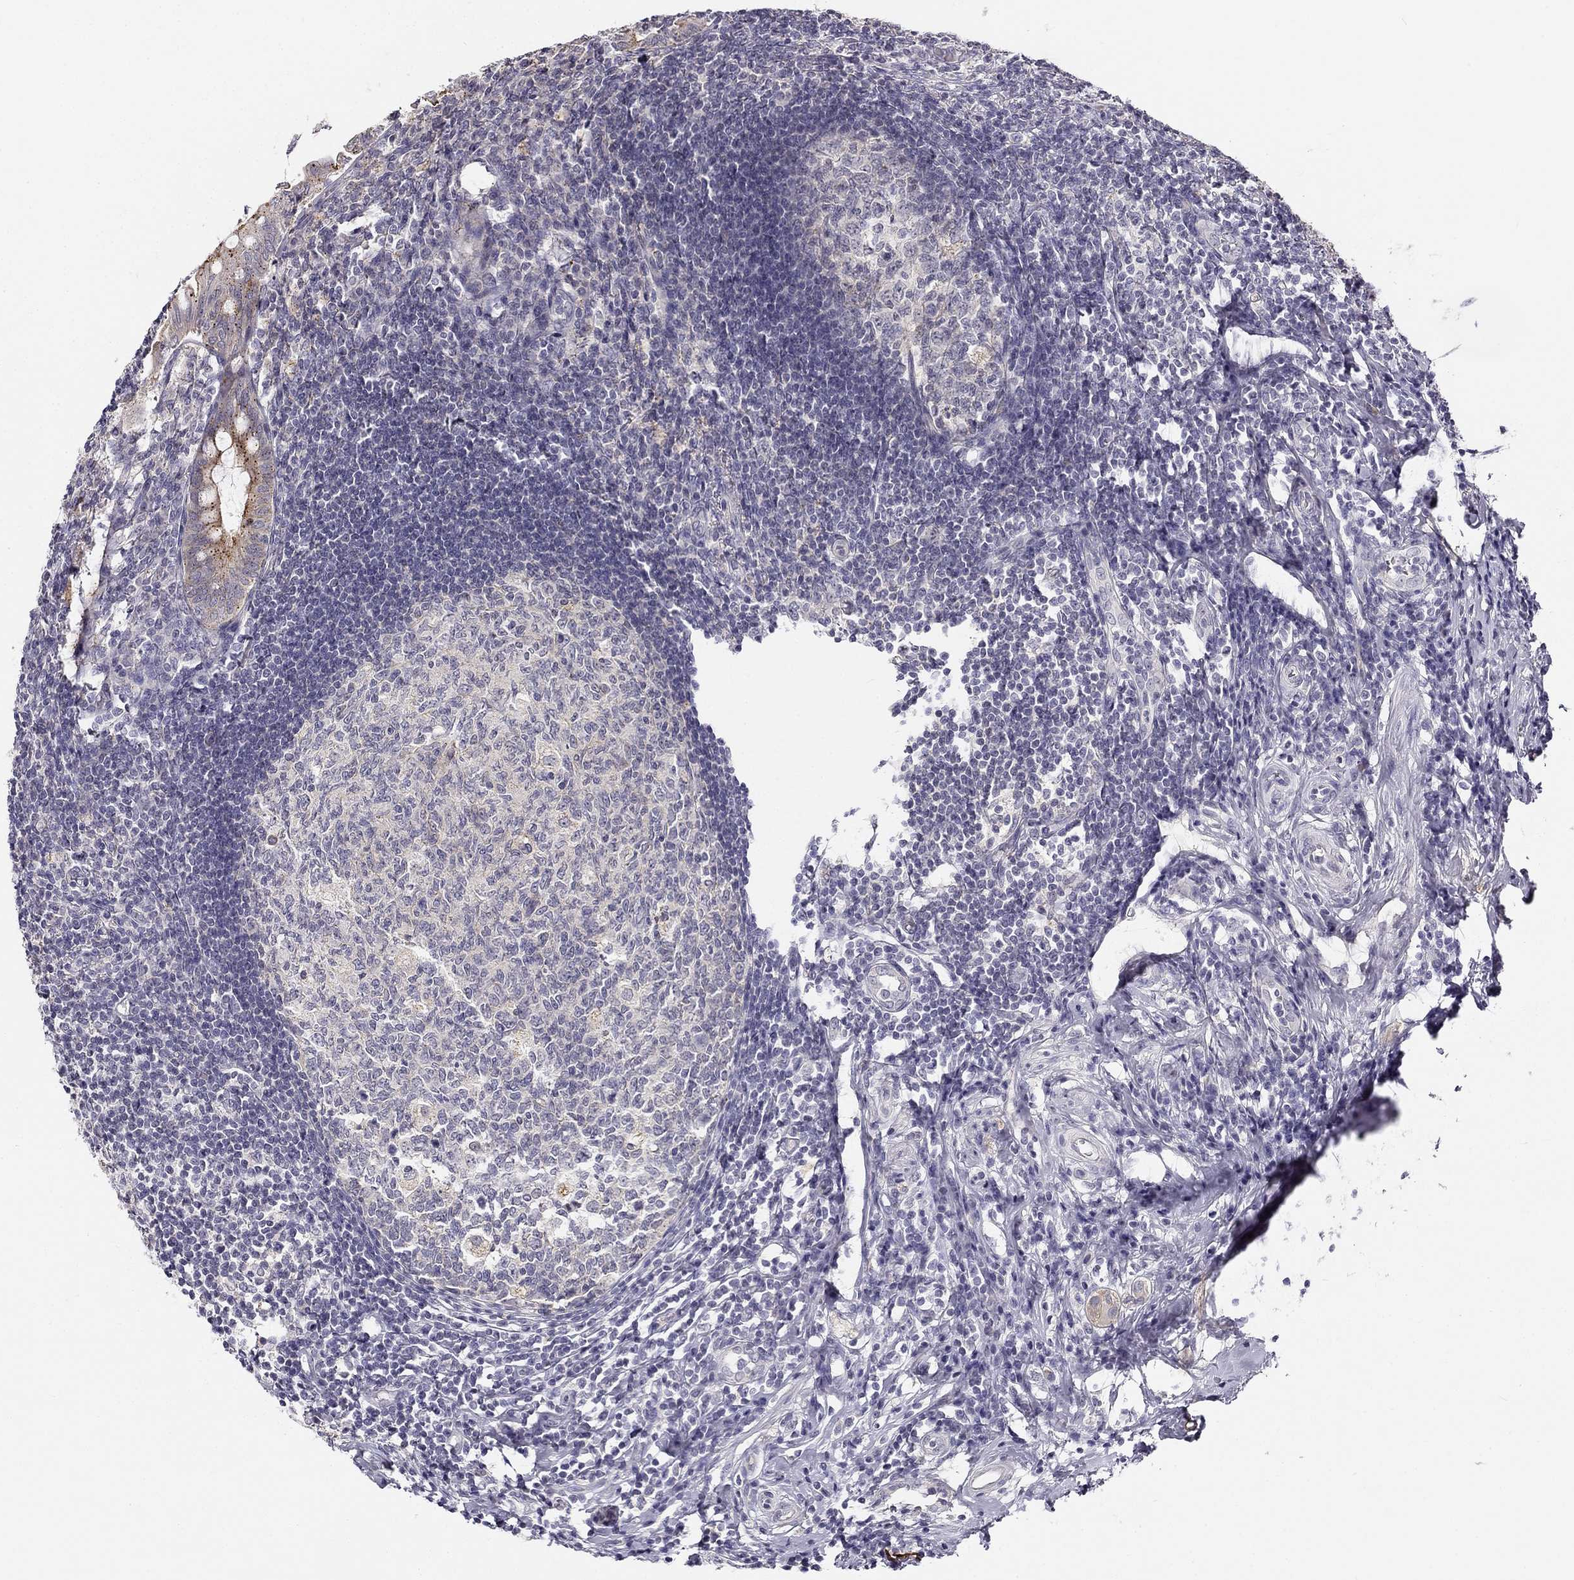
{"staining": {"intensity": "strong", "quantity": "<25%", "location": "cytoplasmic/membranous"}, "tissue": "appendix", "cell_type": "Glandular cells", "image_type": "normal", "snomed": [{"axis": "morphology", "description": "Normal tissue, NOS"}, {"axis": "morphology", "description": "Inflammation, NOS"}, {"axis": "topography", "description": "Appendix"}], "caption": "This photomicrograph displays normal appendix stained with immunohistochemistry (IHC) to label a protein in brown. The cytoplasmic/membranous of glandular cells show strong positivity for the protein. Nuclei are counter-stained blue.", "gene": "CNR1", "patient": {"sex": "male", "age": 16}}